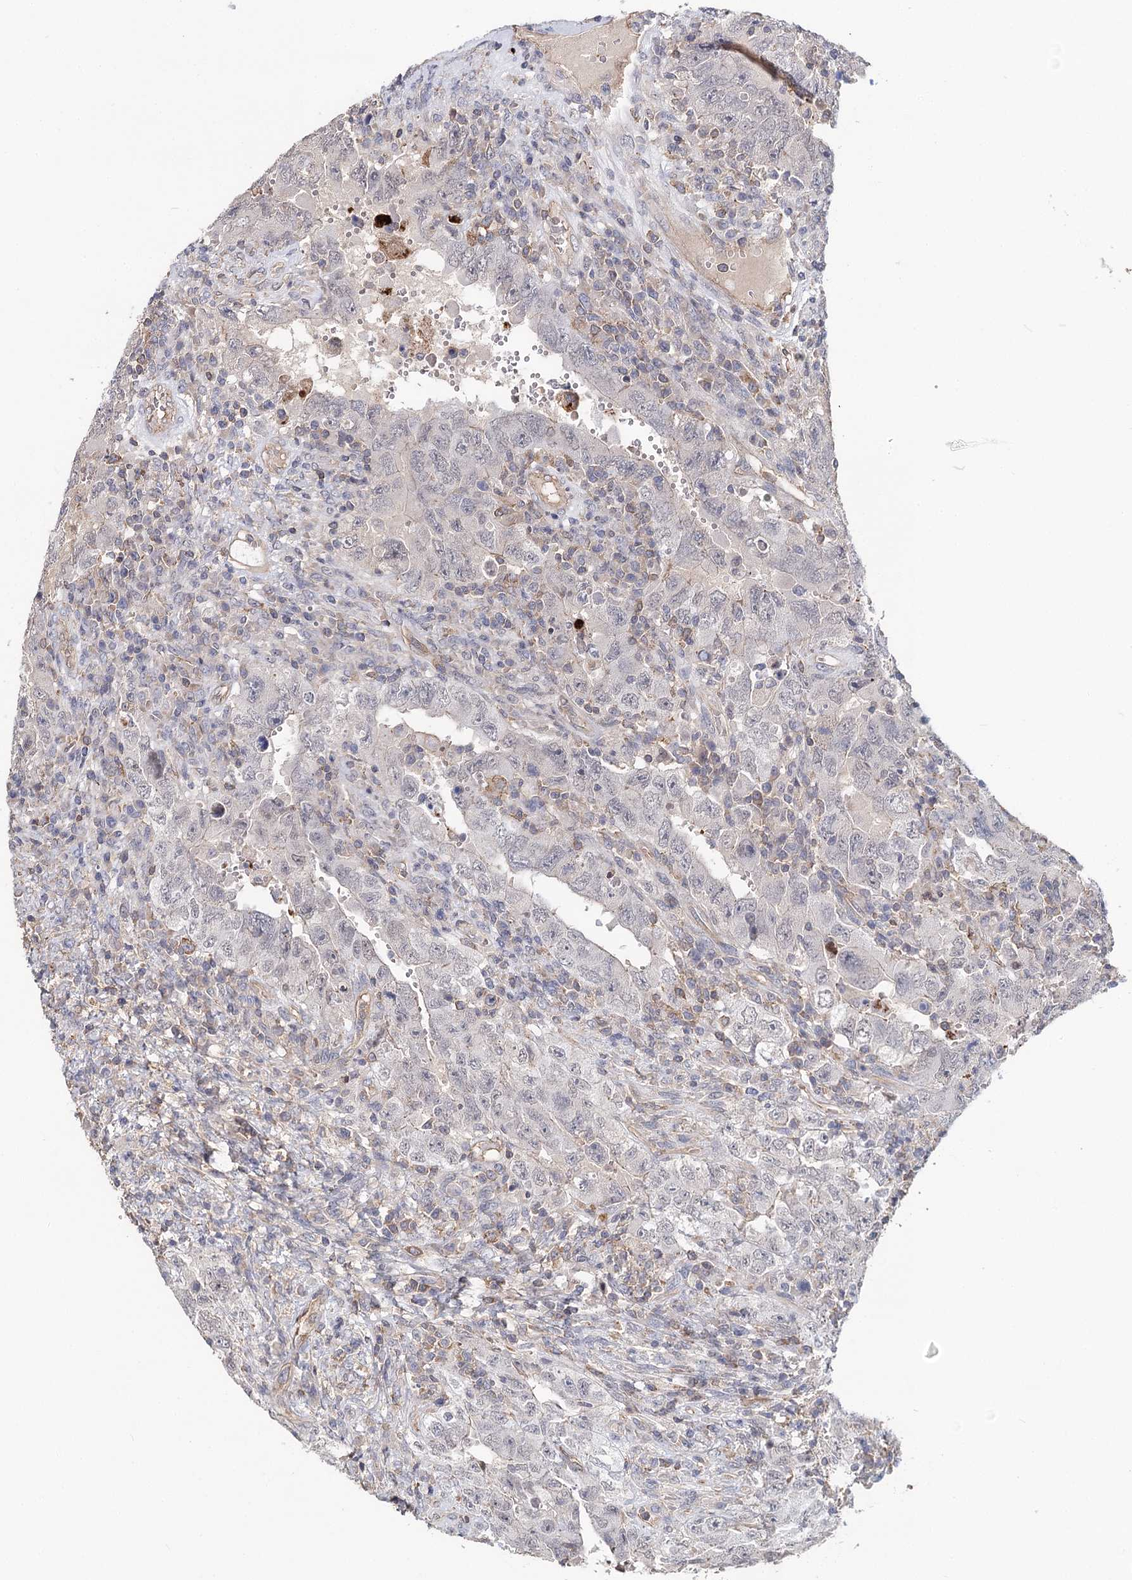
{"staining": {"intensity": "negative", "quantity": "none", "location": "none"}, "tissue": "testis cancer", "cell_type": "Tumor cells", "image_type": "cancer", "snomed": [{"axis": "morphology", "description": "Carcinoma, Embryonal, NOS"}, {"axis": "topography", "description": "Testis"}], "caption": "Immunohistochemistry photomicrograph of neoplastic tissue: testis cancer stained with DAB demonstrates no significant protein expression in tumor cells.", "gene": "TMEM218", "patient": {"sex": "male", "age": 26}}